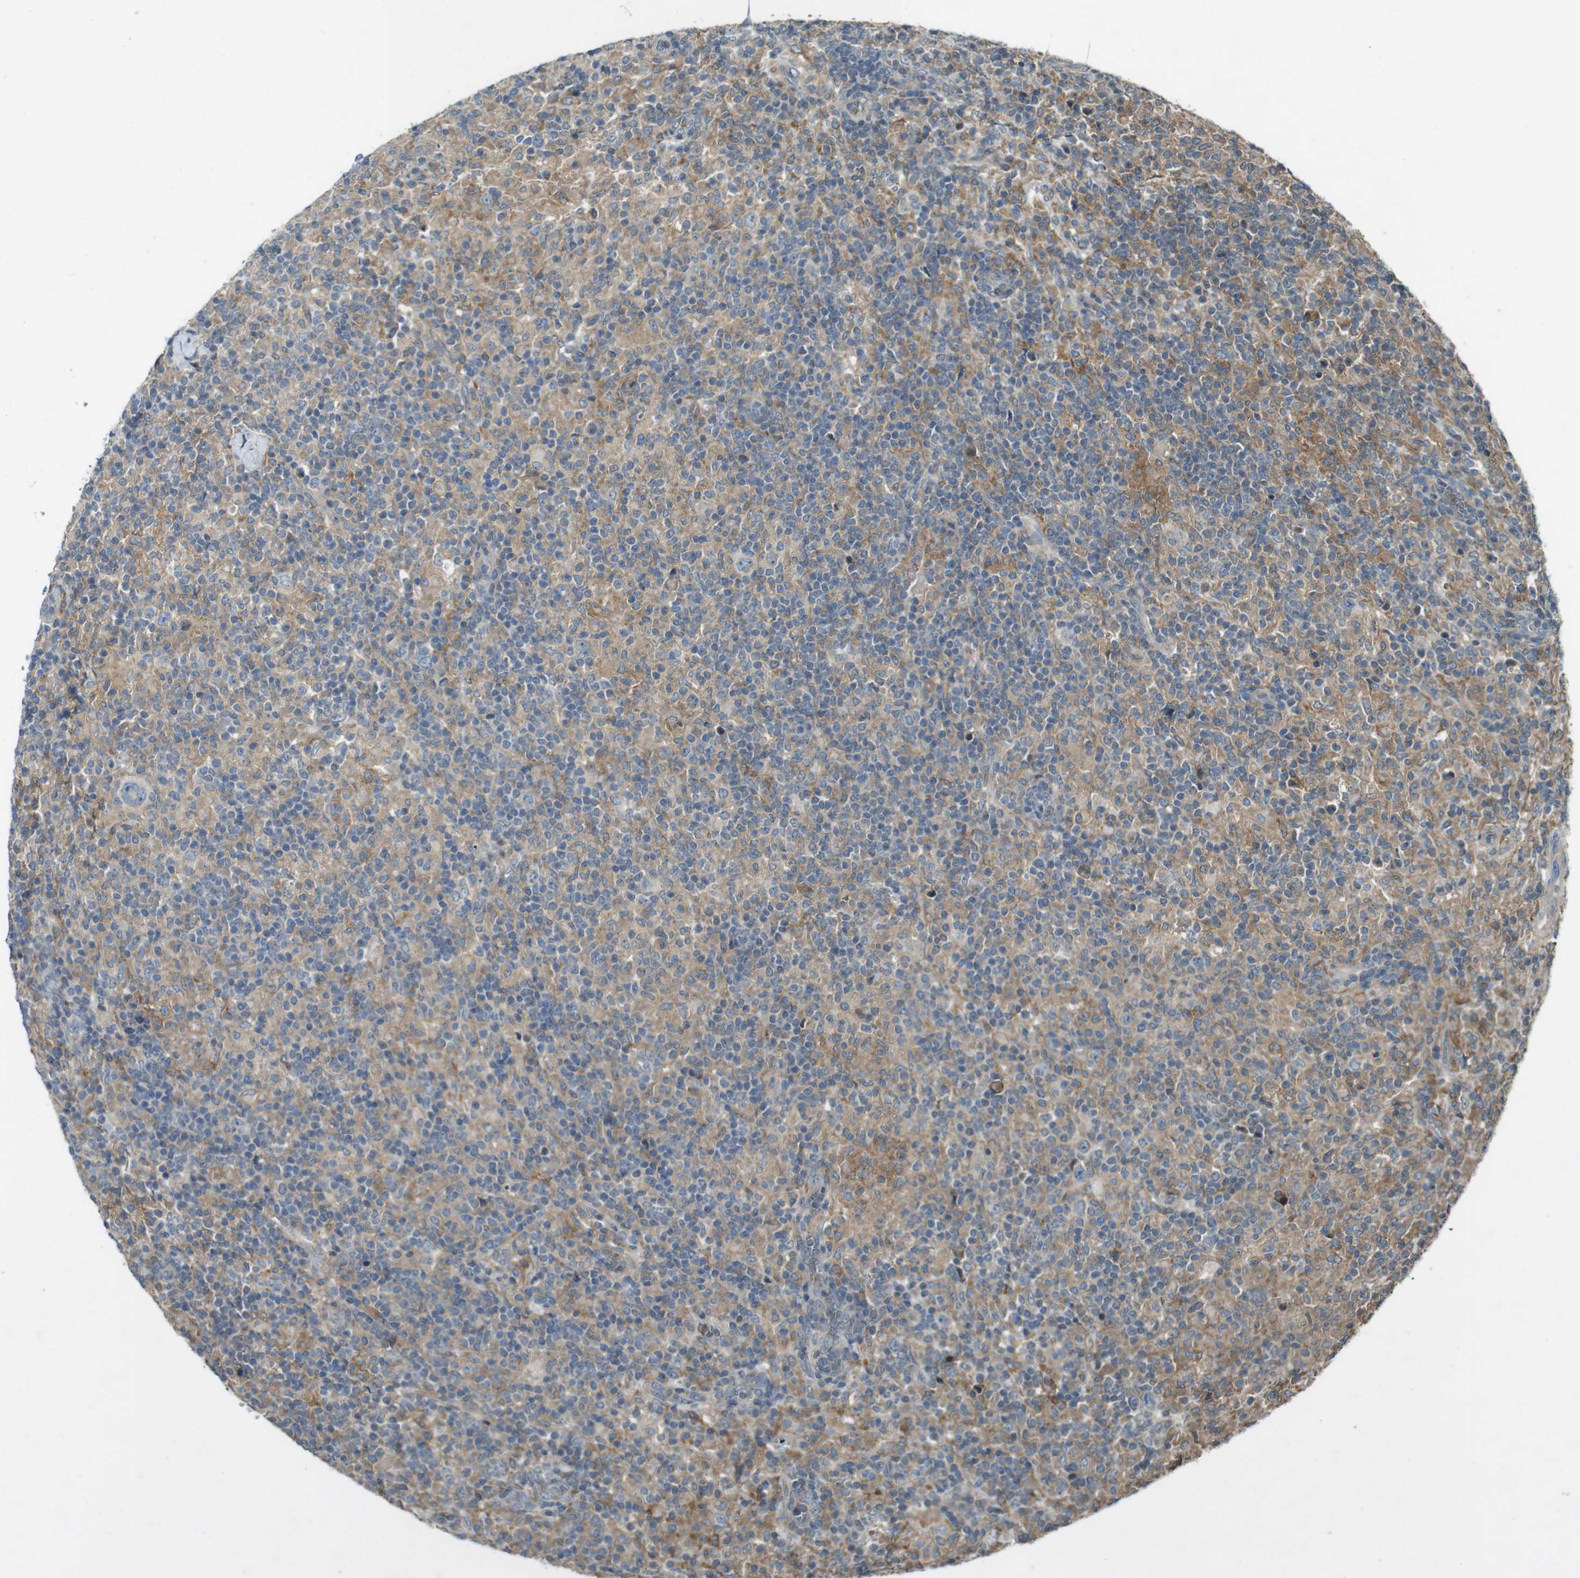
{"staining": {"intensity": "weak", "quantity": "25%-75%", "location": "cytoplasmic/membranous"}, "tissue": "lymphoma", "cell_type": "Tumor cells", "image_type": "cancer", "snomed": [{"axis": "morphology", "description": "Hodgkin's disease, NOS"}, {"axis": "topography", "description": "Lymph node"}], "caption": "DAB (3,3'-diaminobenzidine) immunohistochemical staining of human lymphoma displays weak cytoplasmic/membranous protein staining in approximately 25%-75% of tumor cells.", "gene": "ZYX", "patient": {"sex": "male", "age": 70}}